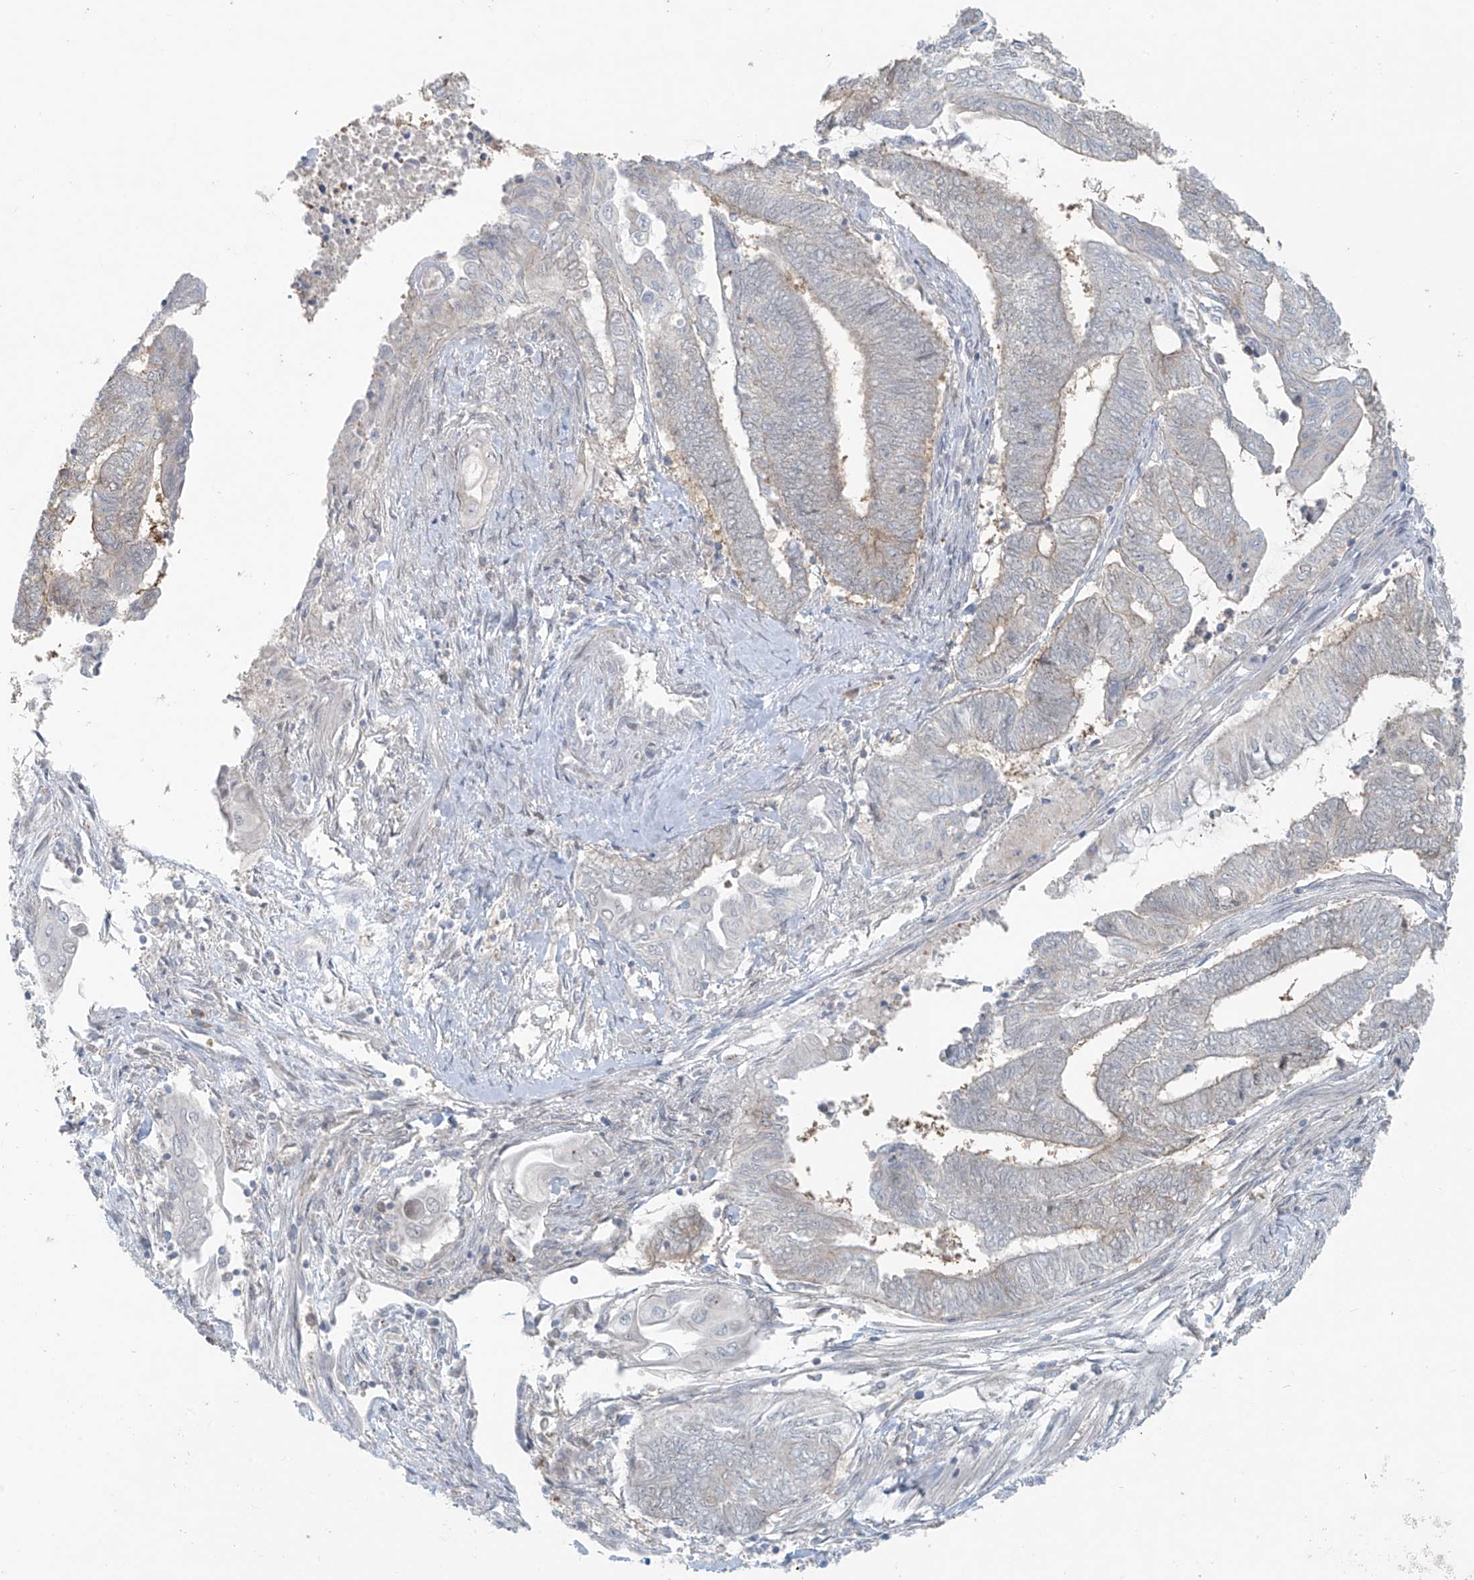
{"staining": {"intensity": "weak", "quantity": "<25%", "location": "cytoplasmic/membranous"}, "tissue": "endometrial cancer", "cell_type": "Tumor cells", "image_type": "cancer", "snomed": [{"axis": "morphology", "description": "Adenocarcinoma, NOS"}, {"axis": "topography", "description": "Uterus"}, {"axis": "topography", "description": "Endometrium"}], "caption": "This is an immunohistochemistry (IHC) image of human endometrial cancer (adenocarcinoma). There is no staining in tumor cells.", "gene": "PPAT", "patient": {"sex": "female", "age": 70}}